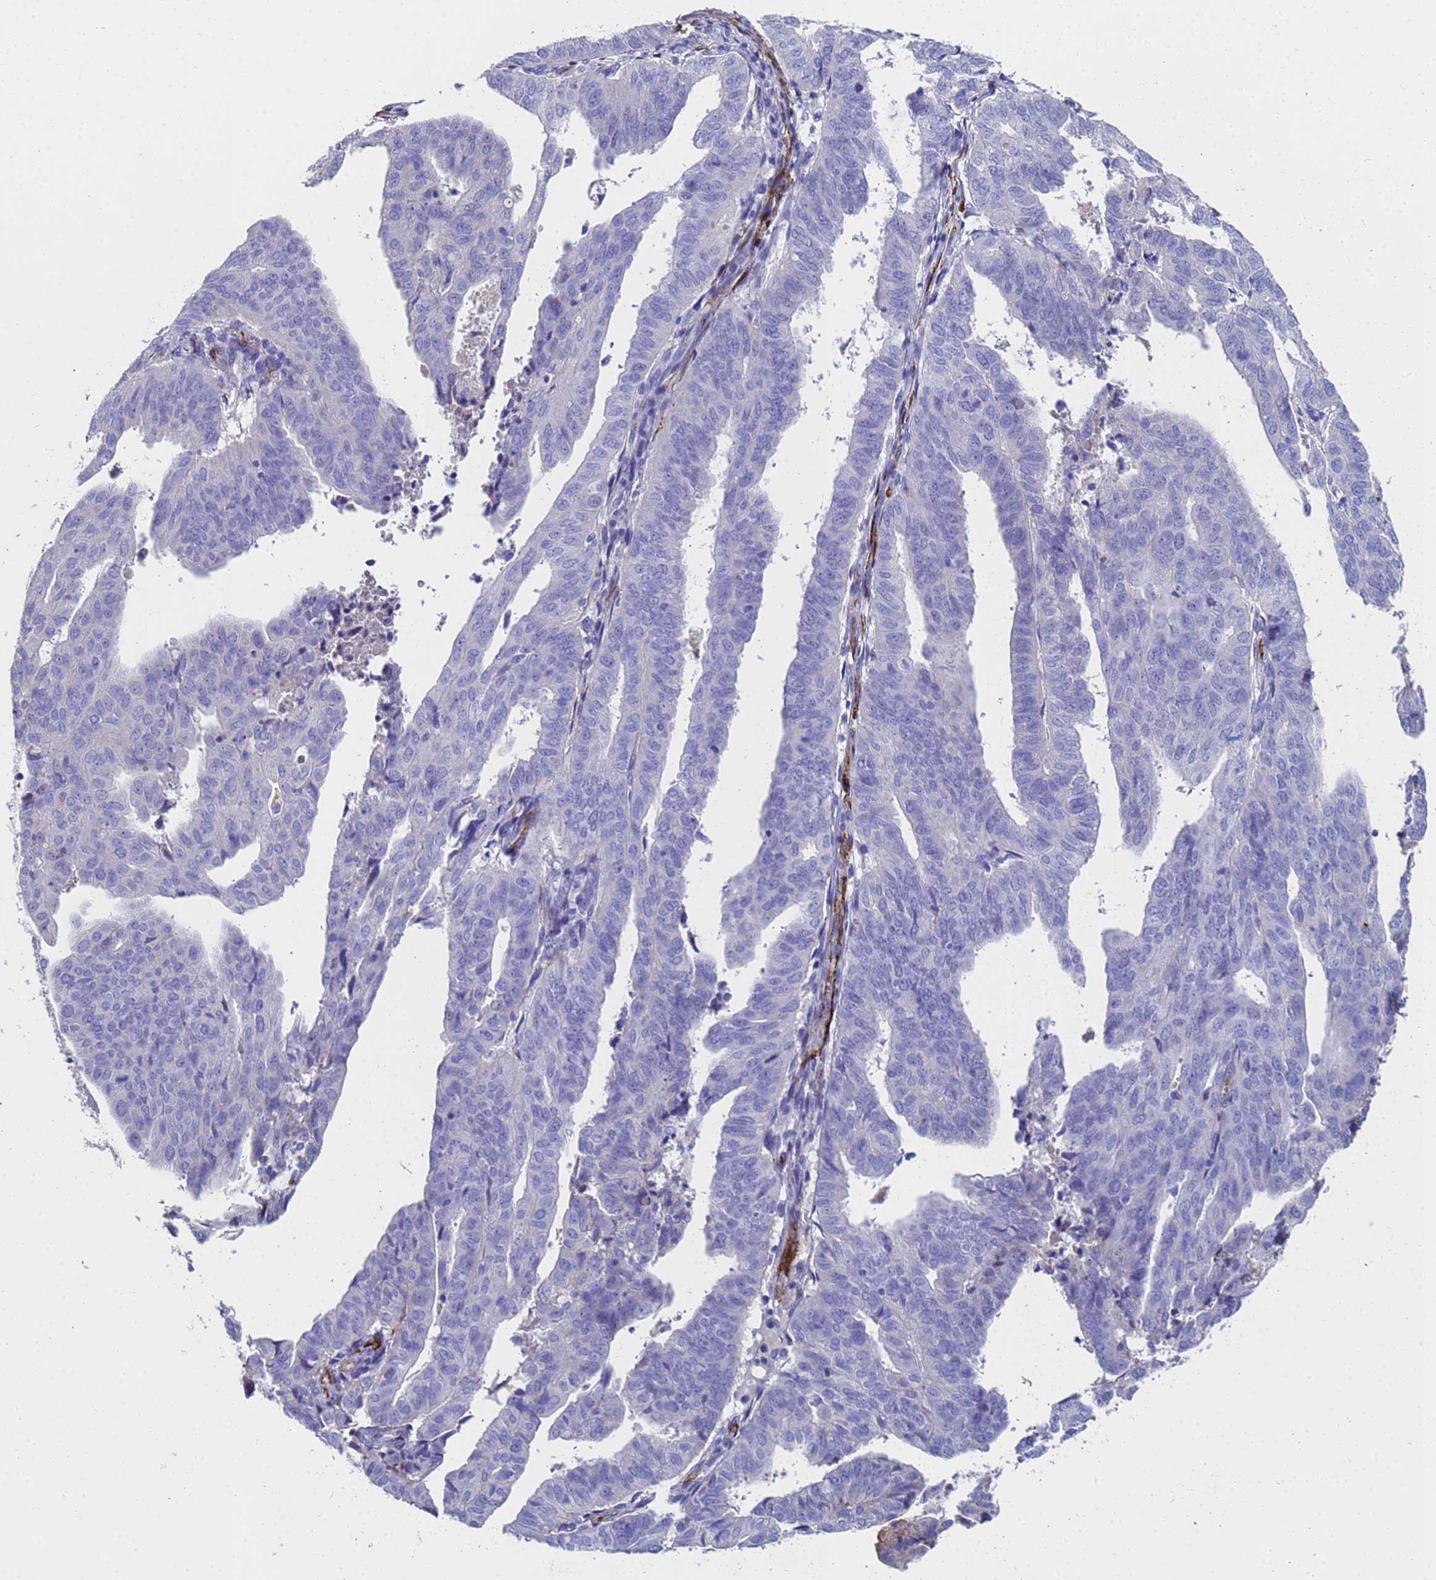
{"staining": {"intensity": "negative", "quantity": "none", "location": "none"}, "tissue": "endometrial cancer", "cell_type": "Tumor cells", "image_type": "cancer", "snomed": [{"axis": "morphology", "description": "Adenocarcinoma, NOS"}, {"axis": "topography", "description": "Uterus"}], "caption": "Tumor cells show no significant staining in endometrial cancer.", "gene": "ADIPOQ", "patient": {"sex": "female", "age": 77}}